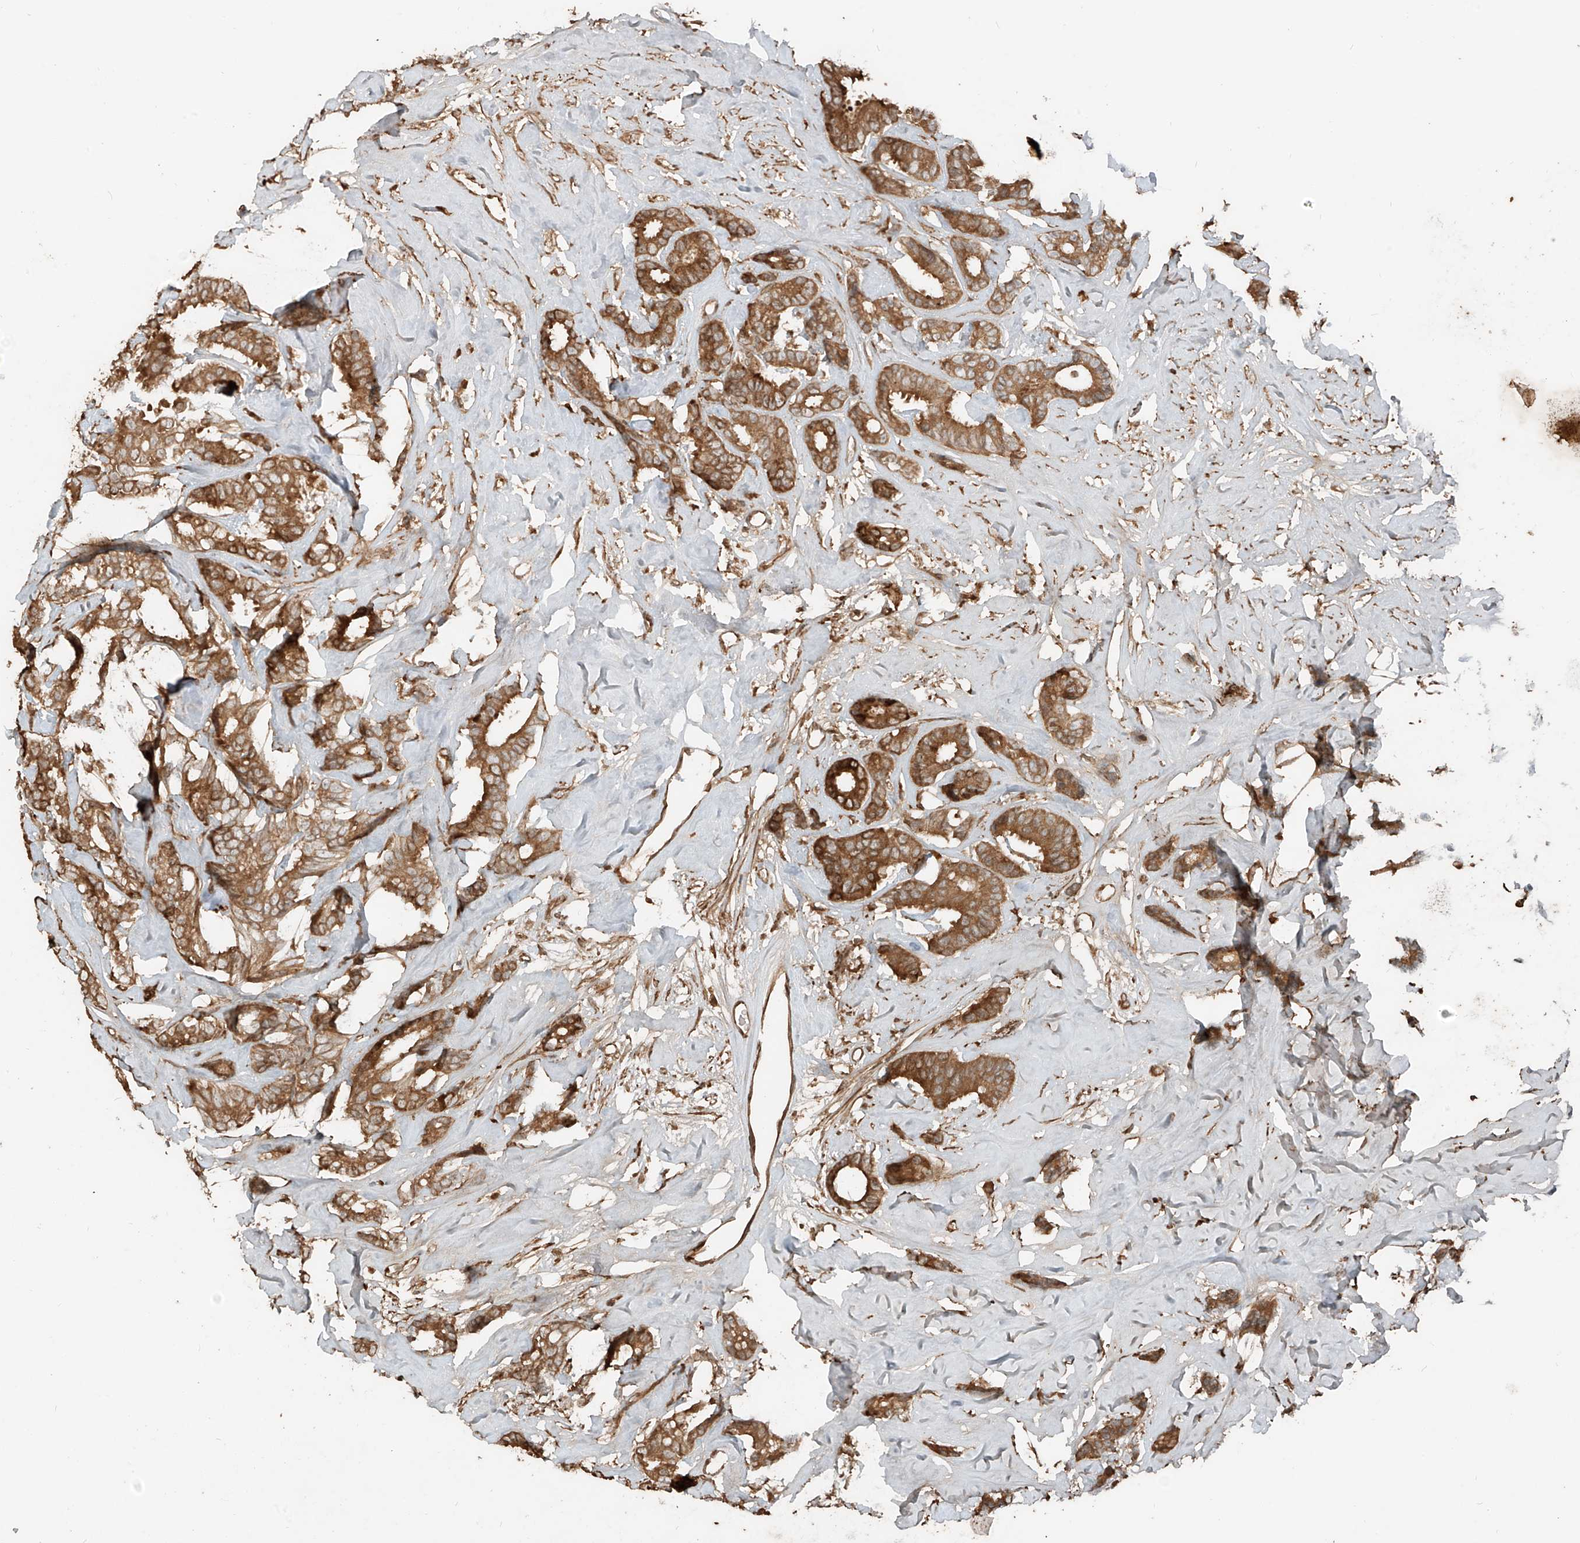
{"staining": {"intensity": "moderate", "quantity": ">75%", "location": "cytoplasmic/membranous"}, "tissue": "breast cancer", "cell_type": "Tumor cells", "image_type": "cancer", "snomed": [{"axis": "morphology", "description": "Duct carcinoma"}, {"axis": "topography", "description": "Breast"}], "caption": "Invasive ductal carcinoma (breast) stained with a protein marker displays moderate staining in tumor cells.", "gene": "ANKZF1", "patient": {"sex": "female", "age": 87}}